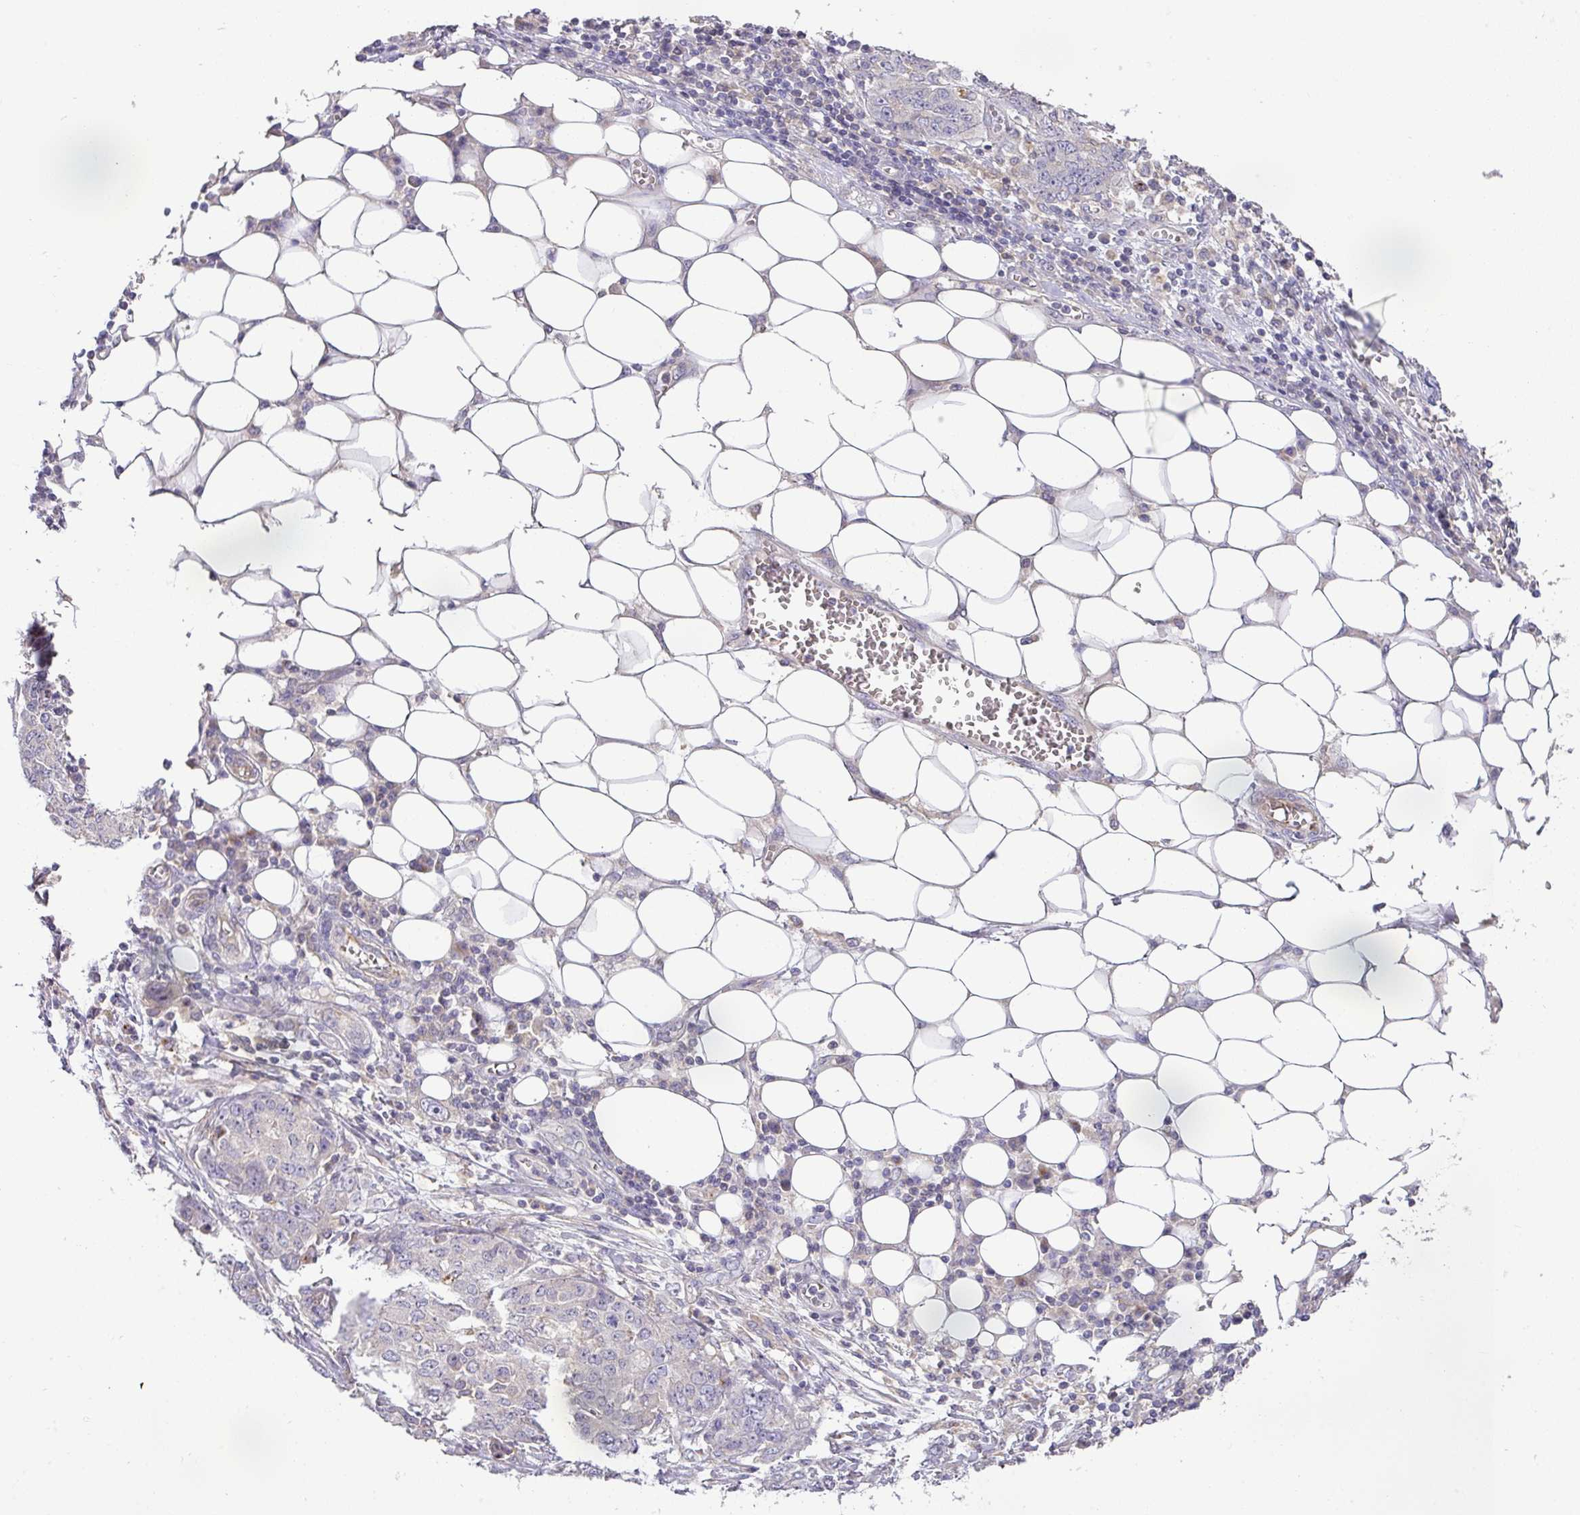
{"staining": {"intensity": "negative", "quantity": "none", "location": "none"}, "tissue": "ovarian cancer", "cell_type": "Tumor cells", "image_type": "cancer", "snomed": [{"axis": "morphology", "description": "Cystadenocarcinoma, serous, NOS"}, {"axis": "topography", "description": "Soft tissue"}, {"axis": "topography", "description": "Ovary"}], "caption": "A photomicrograph of human serous cystadenocarcinoma (ovarian) is negative for staining in tumor cells.", "gene": "HOXC13", "patient": {"sex": "female", "age": 57}}